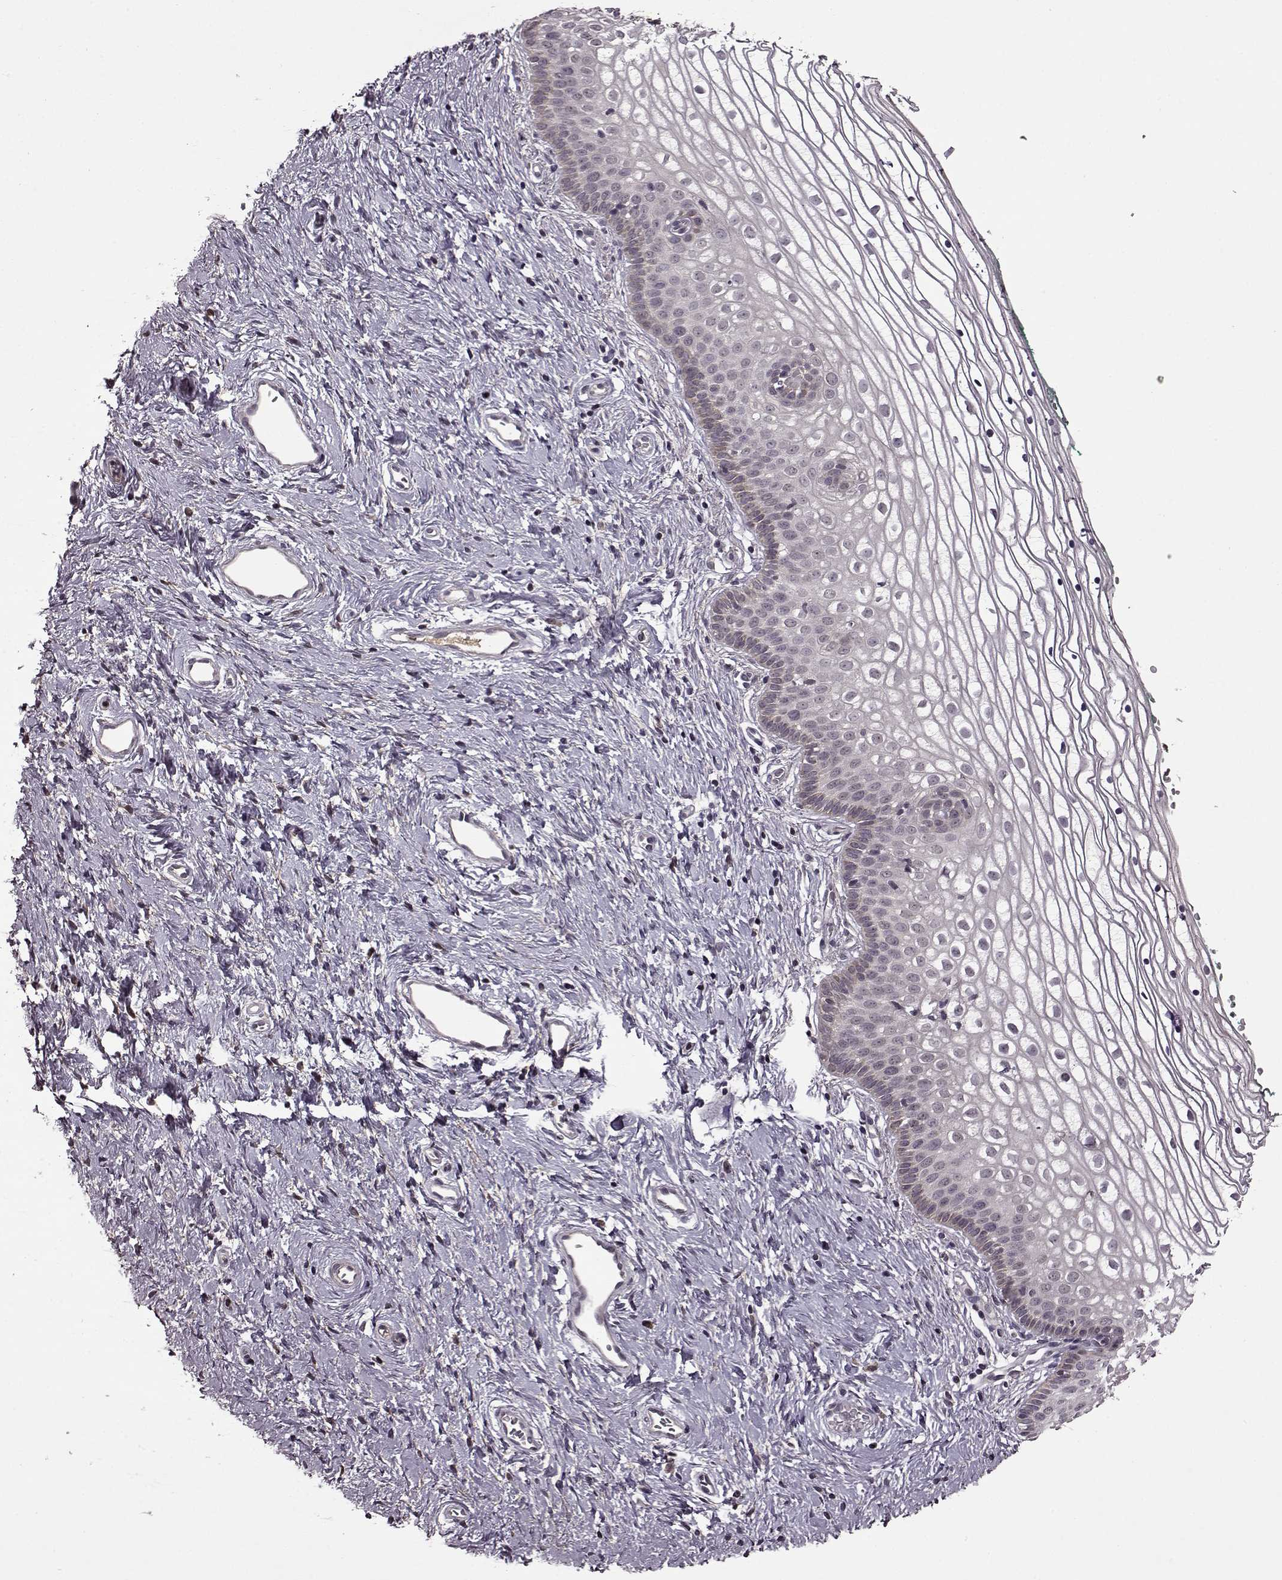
{"staining": {"intensity": "negative", "quantity": "none", "location": "none"}, "tissue": "vagina", "cell_type": "Squamous epithelial cells", "image_type": "normal", "snomed": [{"axis": "morphology", "description": "Normal tissue, NOS"}, {"axis": "topography", "description": "Vagina"}], "caption": "Immunohistochemistry (IHC) of unremarkable human vagina shows no positivity in squamous epithelial cells.", "gene": "MAIP1", "patient": {"sex": "female", "age": 36}}